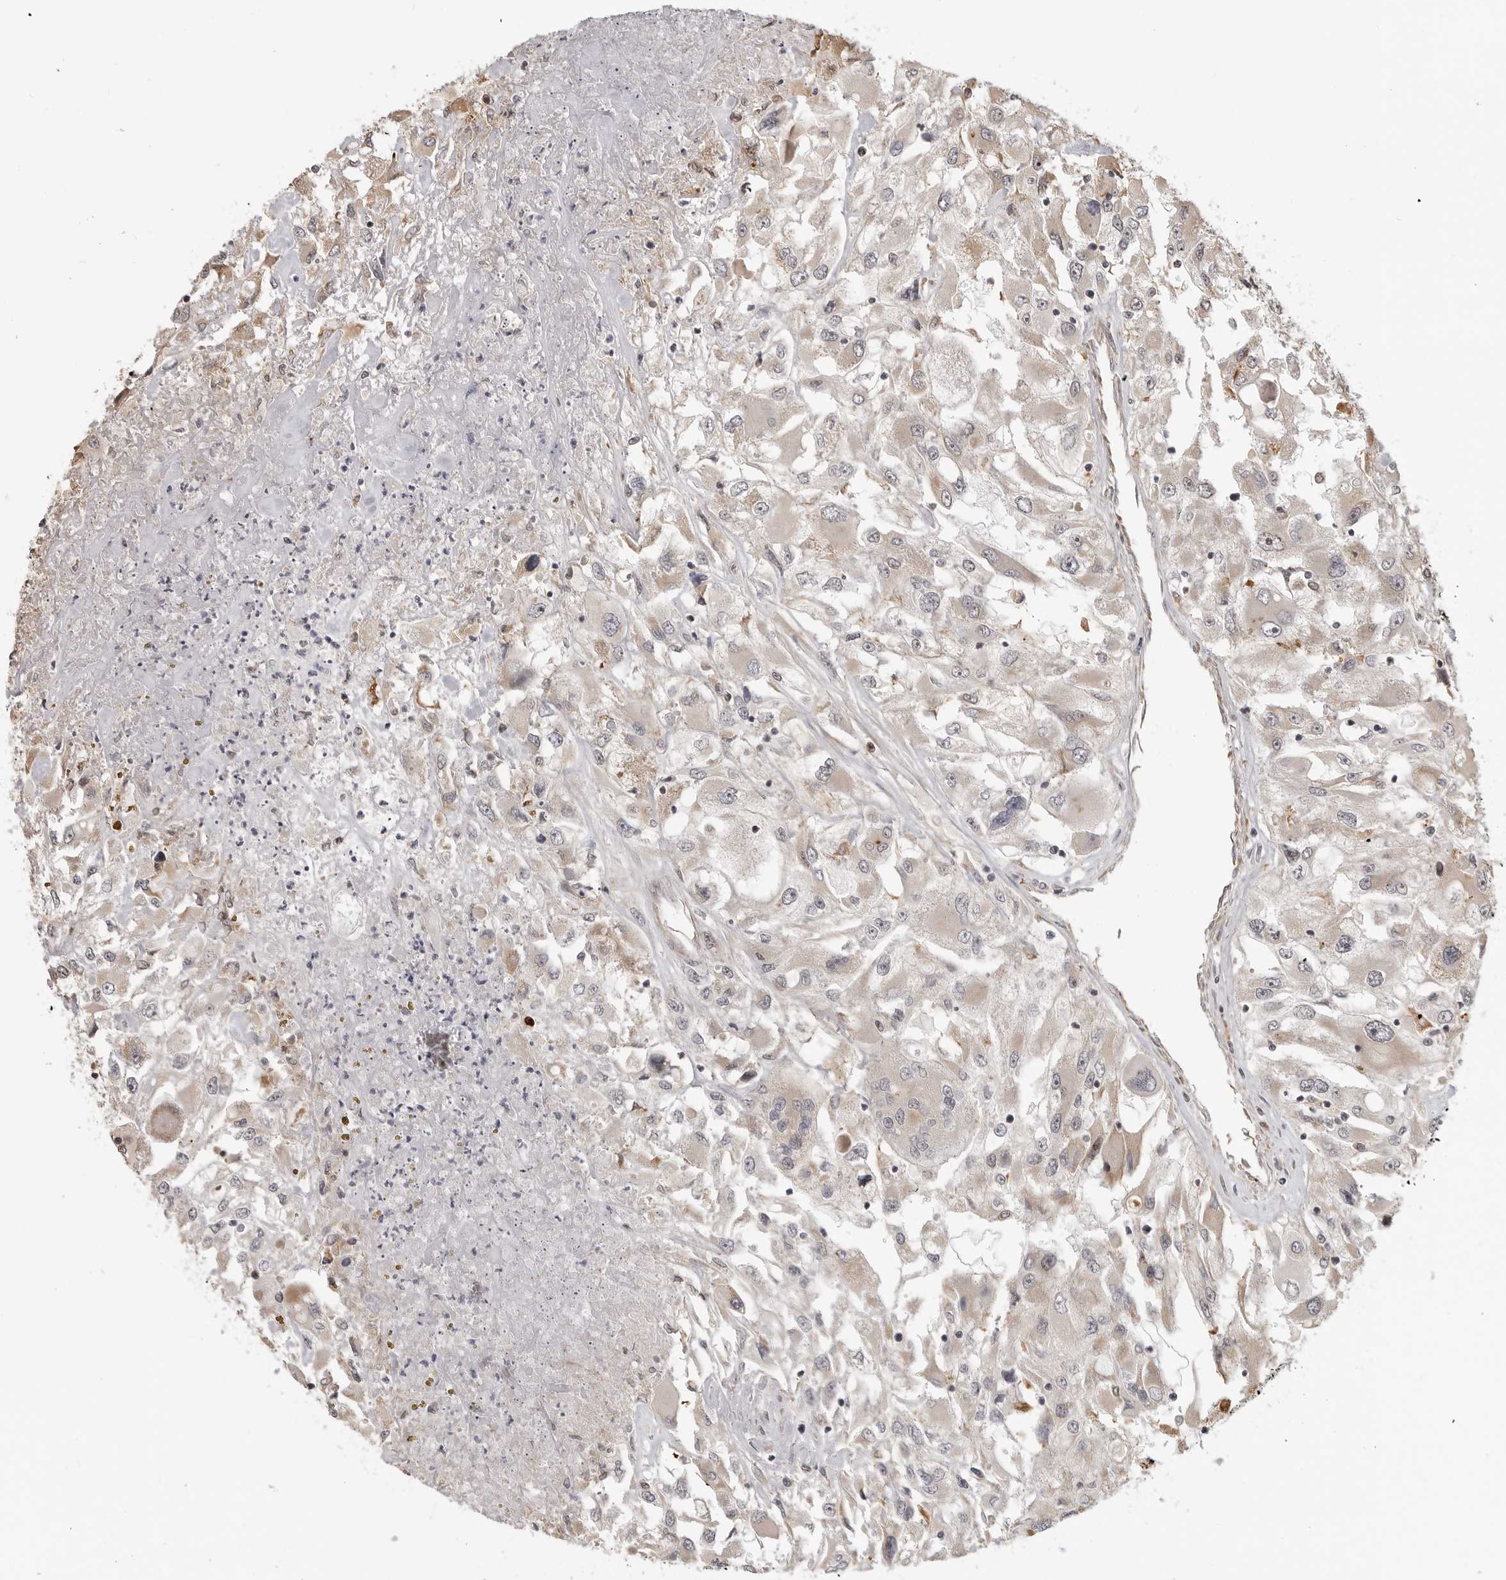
{"staining": {"intensity": "weak", "quantity": "<25%", "location": "cytoplasmic/membranous"}, "tissue": "renal cancer", "cell_type": "Tumor cells", "image_type": "cancer", "snomed": [{"axis": "morphology", "description": "Adenocarcinoma, NOS"}, {"axis": "topography", "description": "Kidney"}], "caption": "IHC micrograph of renal cancer stained for a protein (brown), which displays no expression in tumor cells.", "gene": "IDO1", "patient": {"sex": "female", "age": 52}}